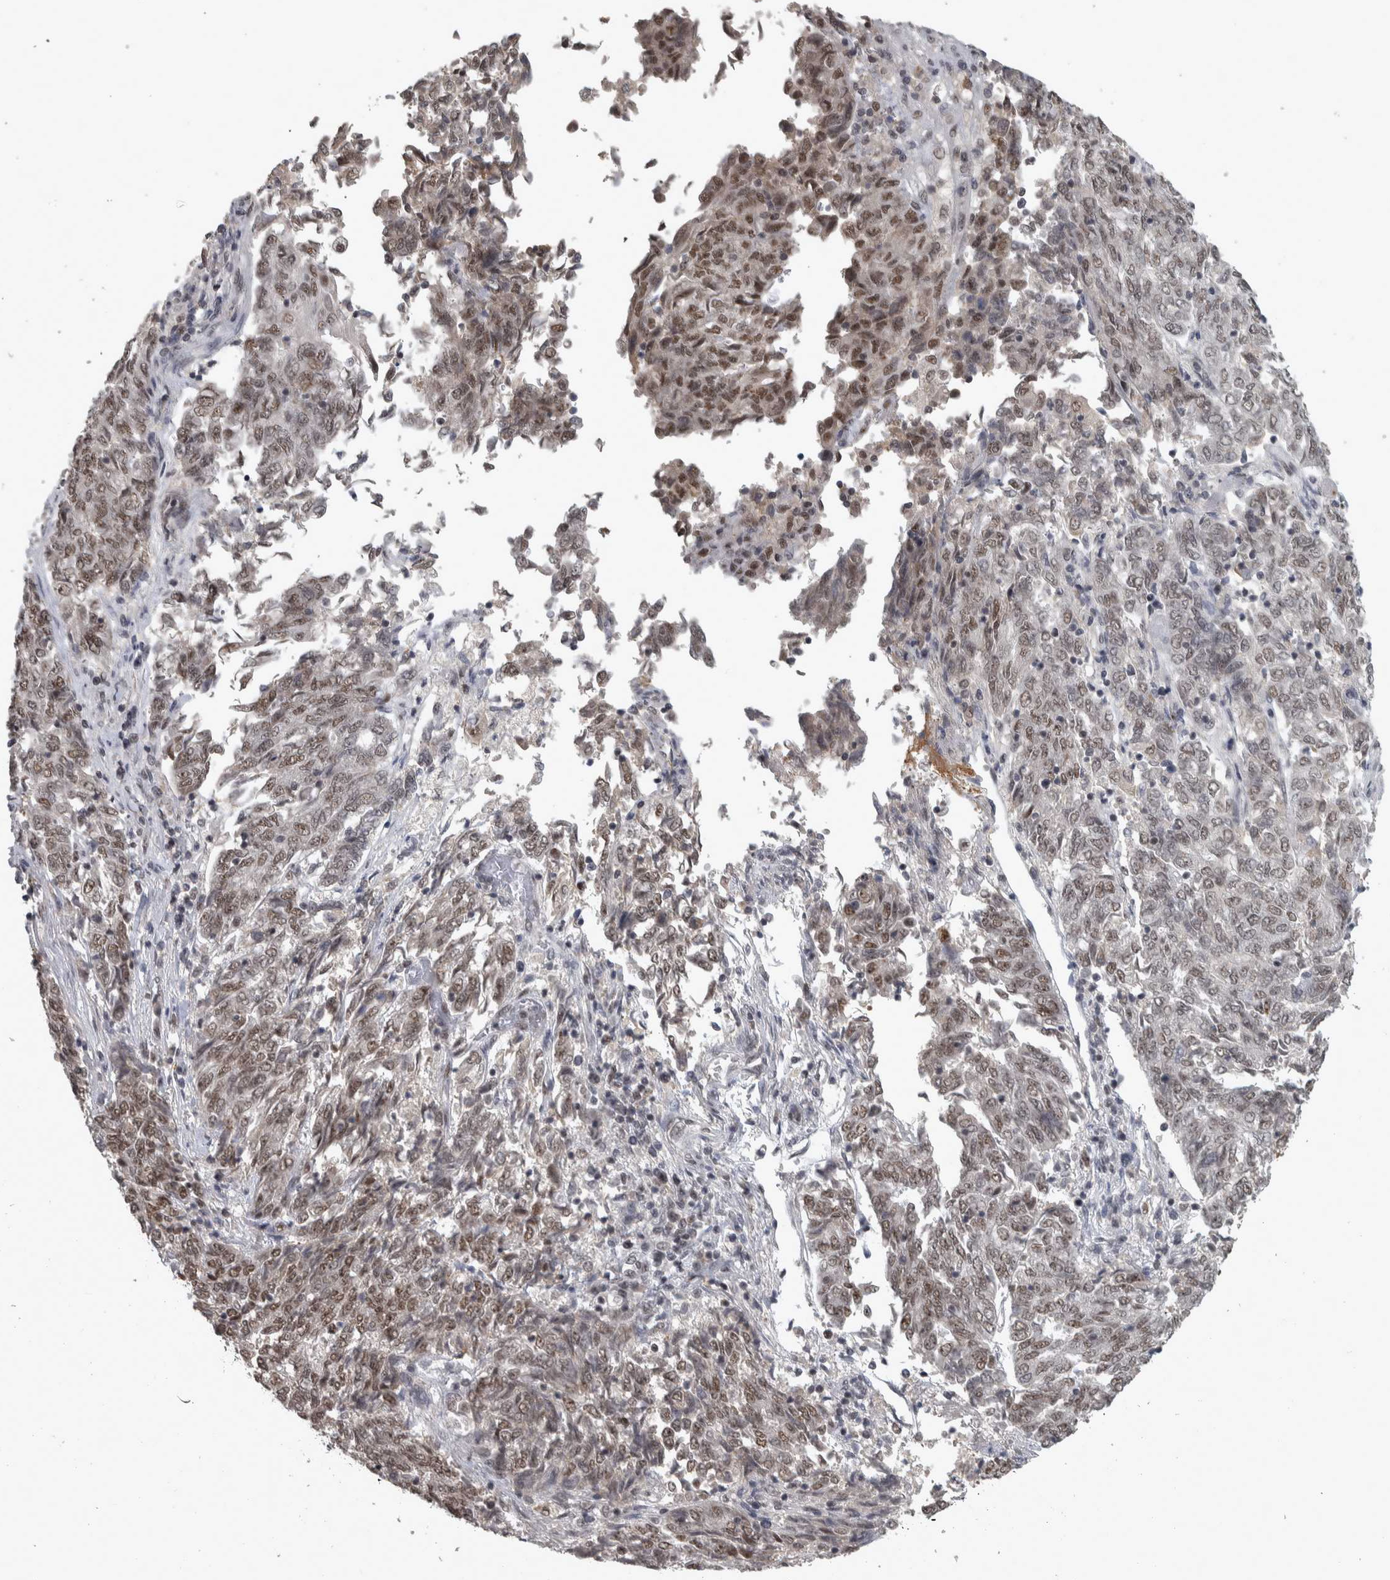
{"staining": {"intensity": "moderate", "quantity": ">75%", "location": "nuclear"}, "tissue": "endometrial cancer", "cell_type": "Tumor cells", "image_type": "cancer", "snomed": [{"axis": "morphology", "description": "Adenocarcinoma, NOS"}, {"axis": "topography", "description": "Endometrium"}], "caption": "Endometrial cancer stained with a protein marker shows moderate staining in tumor cells.", "gene": "DDX42", "patient": {"sex": "female", "age": 80}}